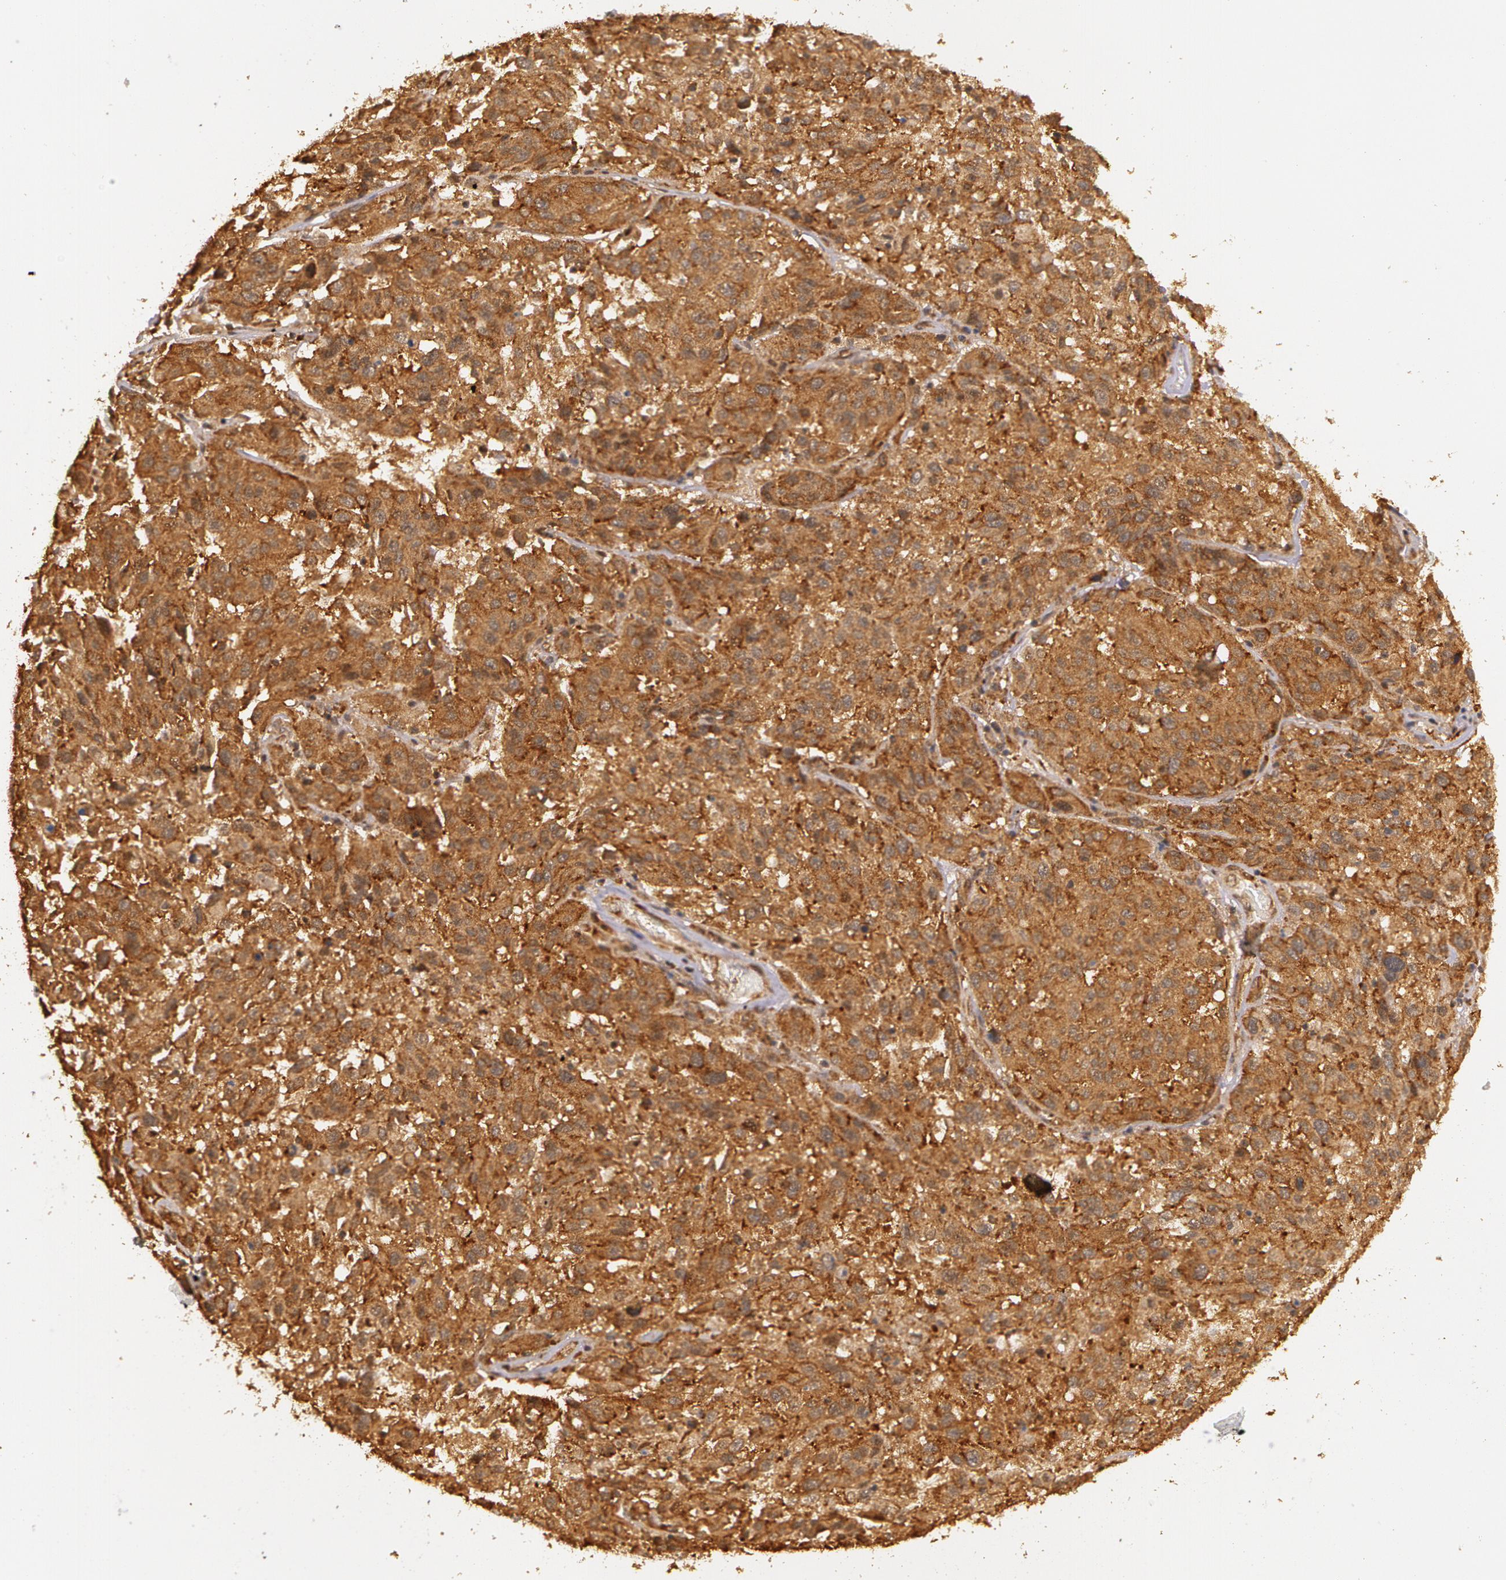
{"staining": {"intensity": "strong", "quantity": ">75%", "location": "cytoplasmic/membranous"}, "tissue": "melanoma", "cell_type": "Tumor cells", "image_type": "cancer", "snomed": [{"axis": "morphology", "description": "Malignant melanoma, NOS"}, {"axis": "topography", "description": "Skin"}], "caption": "Immunohistochemical staining of malignant melanoma reveals strong cytoplasmic/membranous protein expression in approximately >75% of tumor cells.", "gene": "ASCC2", "patient": {"sex": "female", "age": 77}}